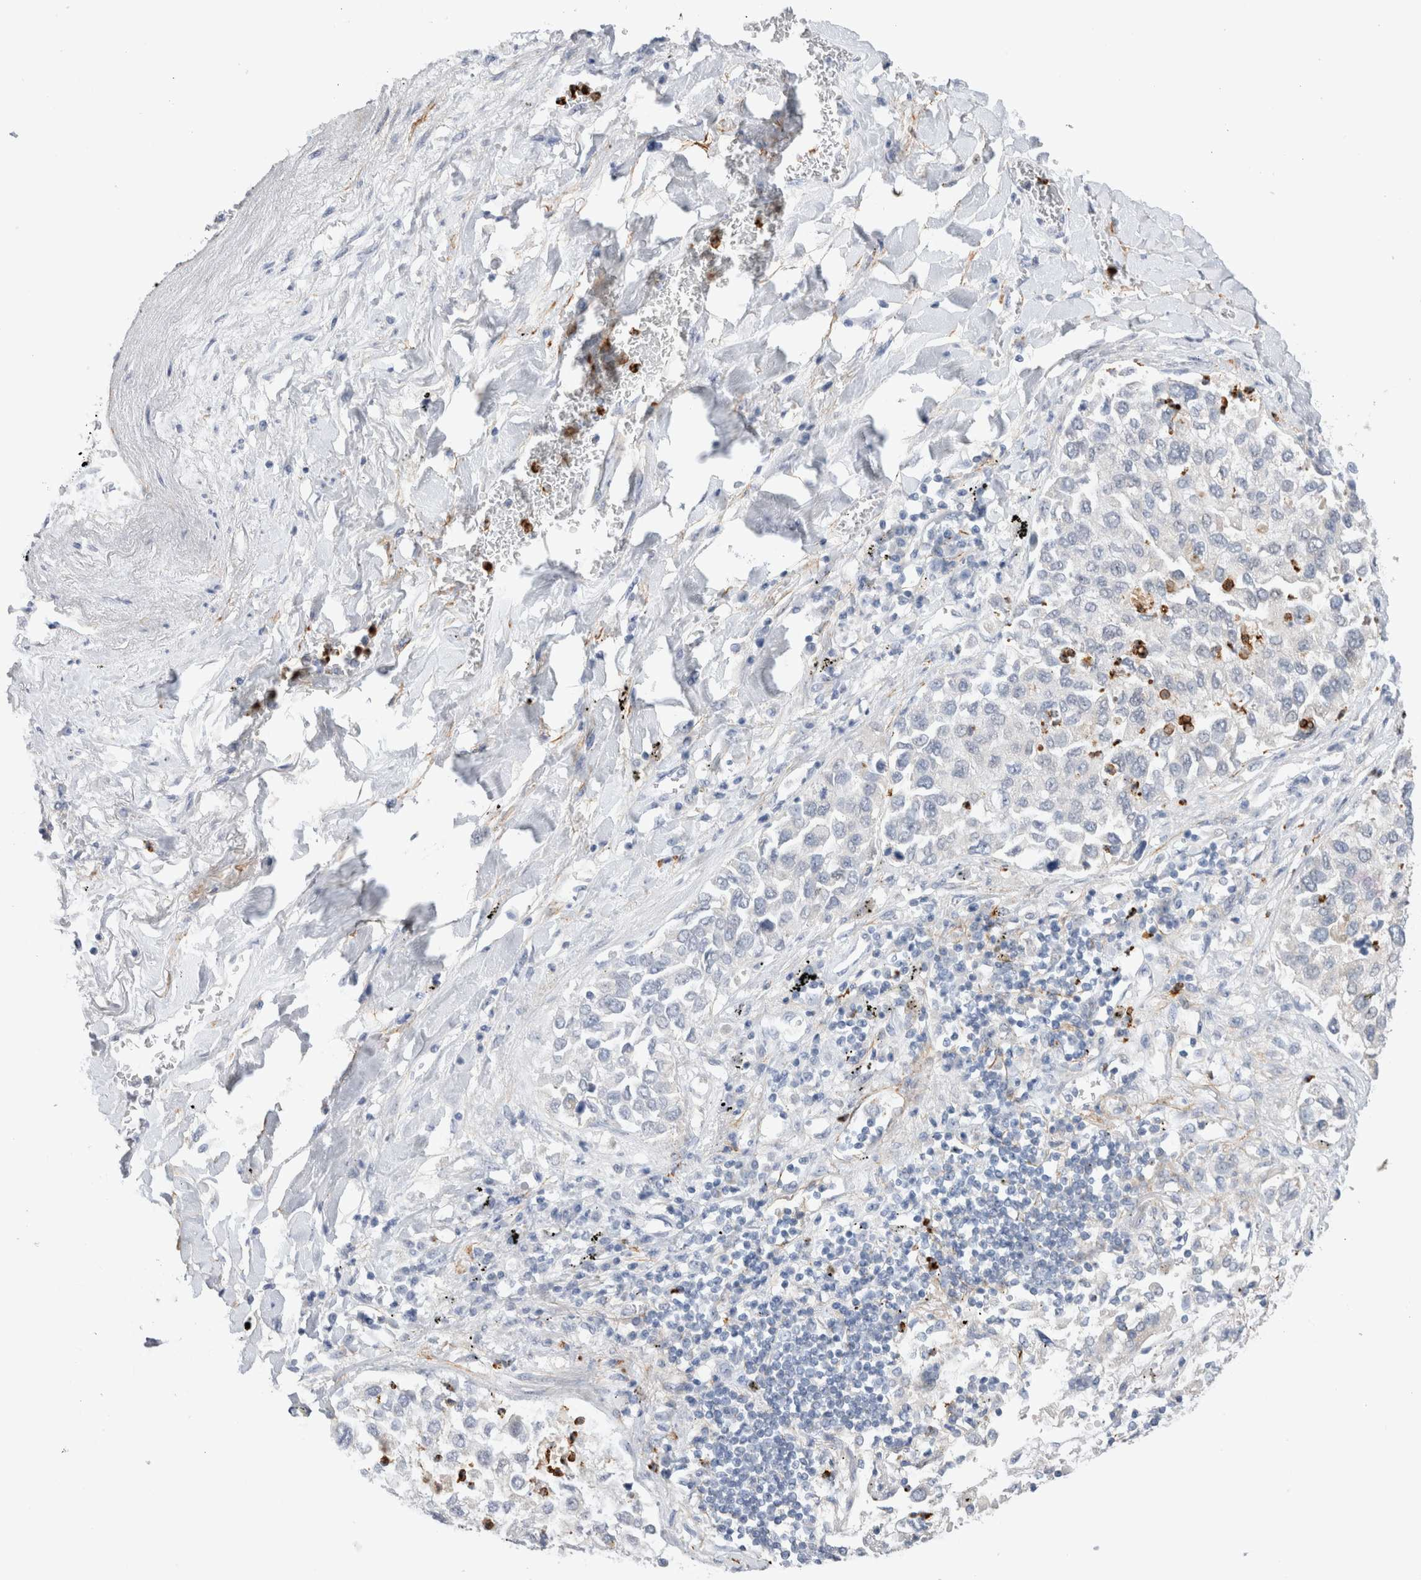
{"staining": {"intensity": "negative", "quantity": "none", "location": "none"}, "tissue": "lung cancer", "cell_type": "Tumor cells", "image_type": "cancer", "snomed": [{"axis": "morphology", "description": "Inflammation, NOS"}, {"axis": "morphology", "description": "Adenocarcinoma, NOS"}, {"axis": "topography", "description": "Lung"}], "caption": "The immunohistochemistry (IHC) image has no significant expression in tumor cells of lung cancer (adenocarcinoma) tissue.", "gene": "GSDMB", "patient": {"sex": "male", "age": 63}}